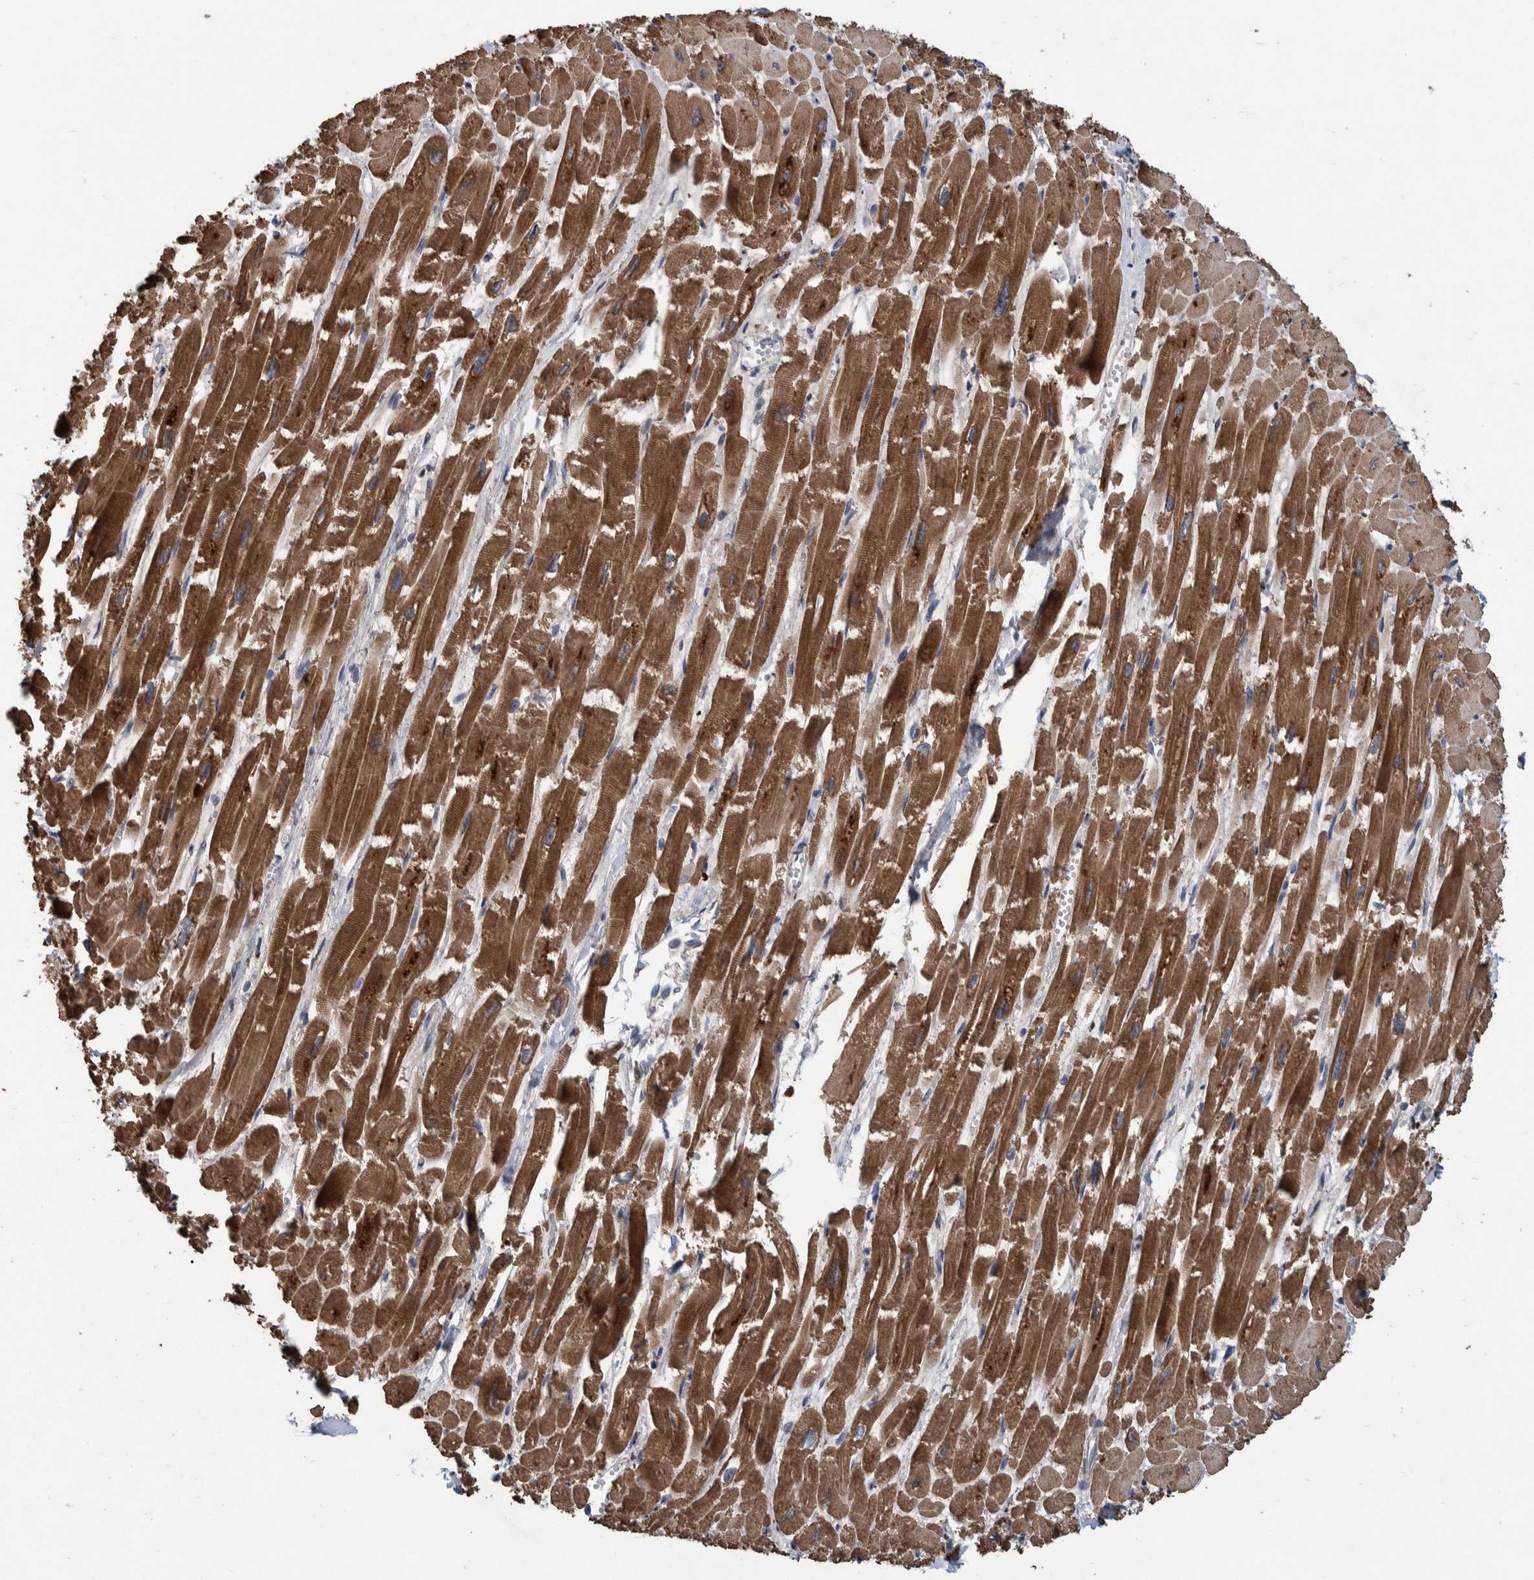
{"staining": {"intensity": "strong", "quantity": ">75%", "location": "cytoplasmic/membranous"}, "tissue": "heart muscle", "cell_type": "Cardiomyocytes", "image_type": "normal", "snomed": [{"axis": "morphology", "description": "Normal tissue, NOS"}, {"axis": "topography", "description": "Heart"}], "caption": "There is high levels of strong cytoplasmic/membranous staining in cardiomyocytes of normal heart muscle, as demonstrated by immunohistochemical staining (brown color).", "gene": "ITIH3", "patient": {"sex": "male", "age": 54}}